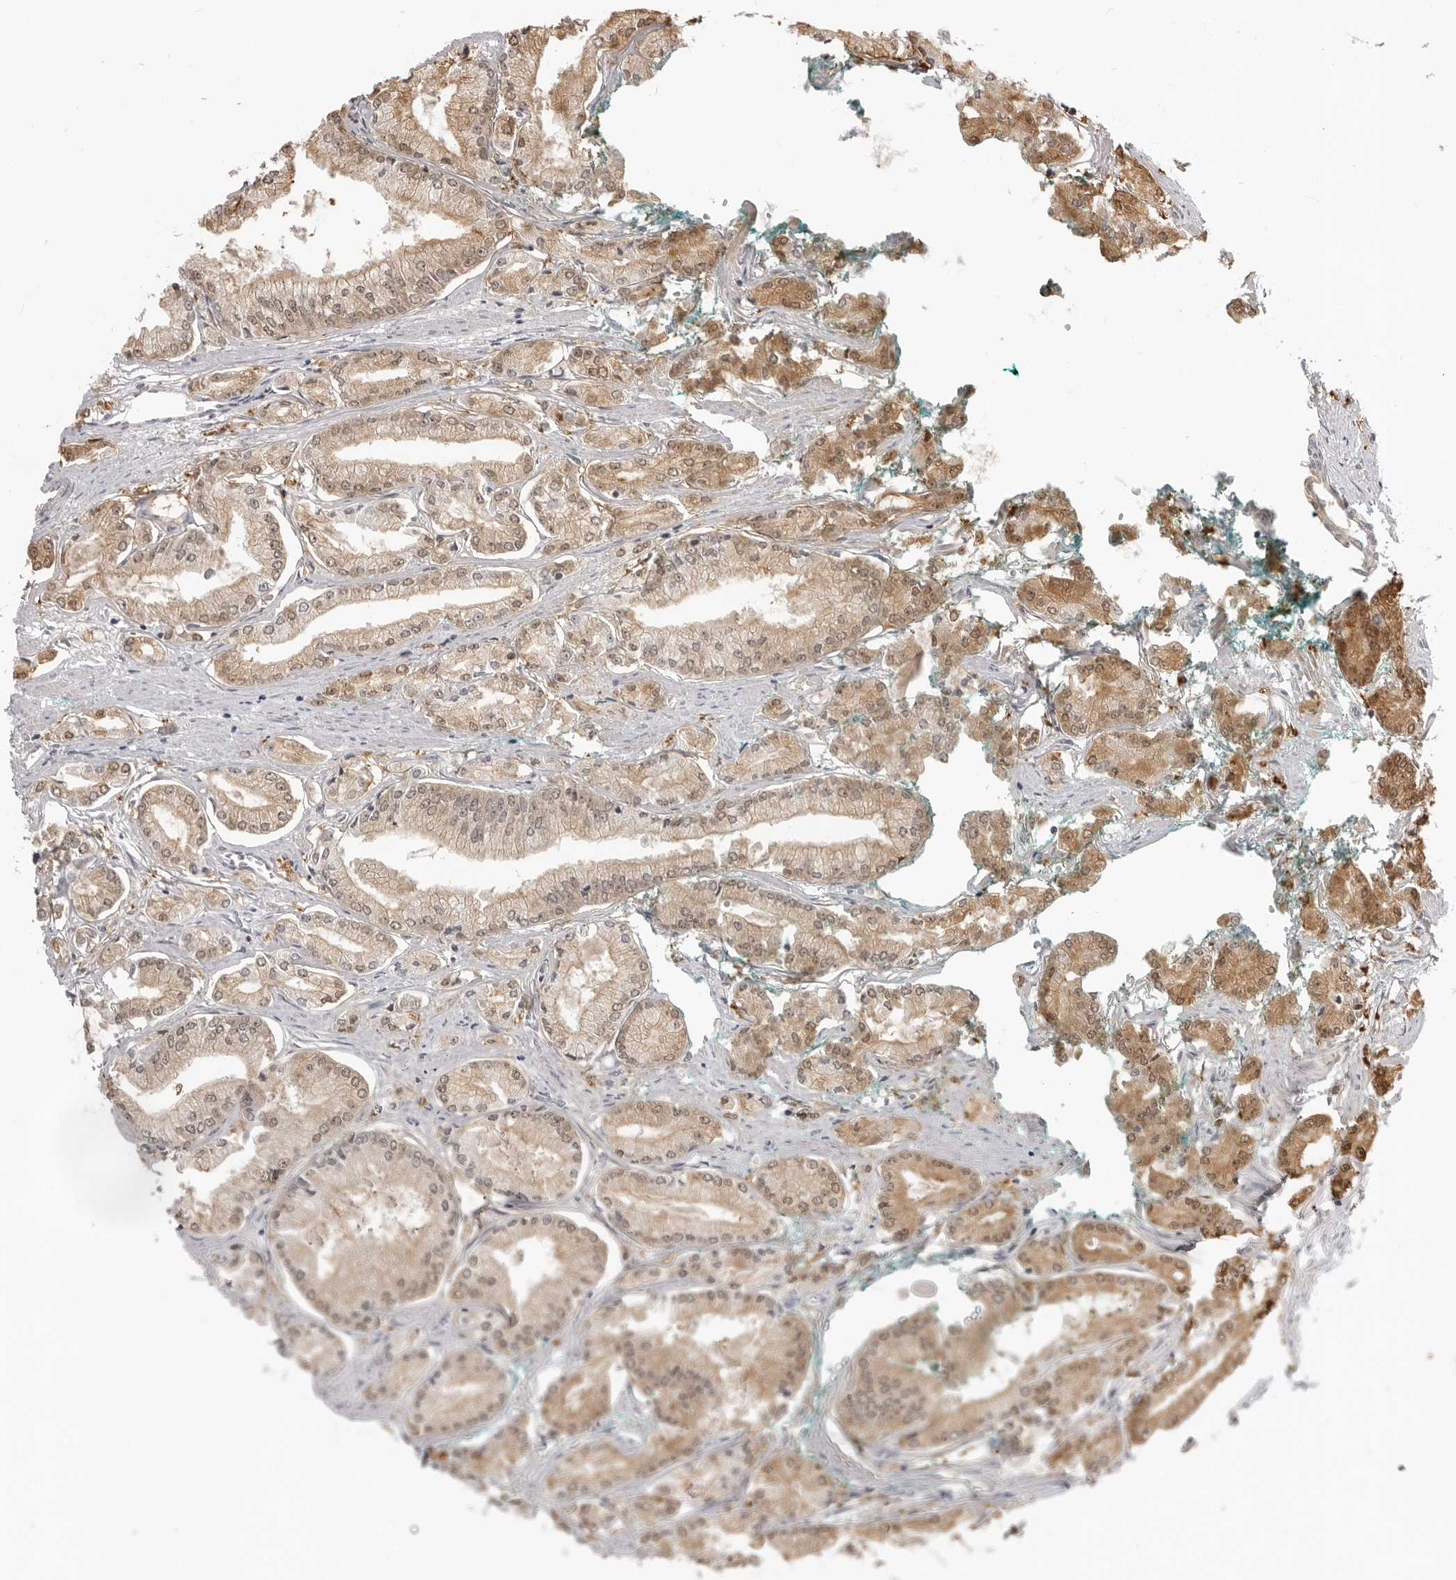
{"staining": {"intensity": "moderate", "quantity": ">75%", "location": "cytoplasmic/membranous,nuclear"}, "tissue": "prostate cancer", "cell_type": "Tumor cells", "image_type": "cancer", "snomed": [{"axis": "morphology", "description": "Adenocarcinoma, Low grade"}, {"axis": "topography", "description": "Prostate"}], "caption": "A high-resolution micrograph shows immunohistochemistry staining of prostate low-grade adenocarcinoma, which demonstrates moderate cytoplasmic/membranous and nuclear expression in about >75% of tumor cells.", "gene": "SRGAP2", "patient": {"sex": "male", "age": 52}}